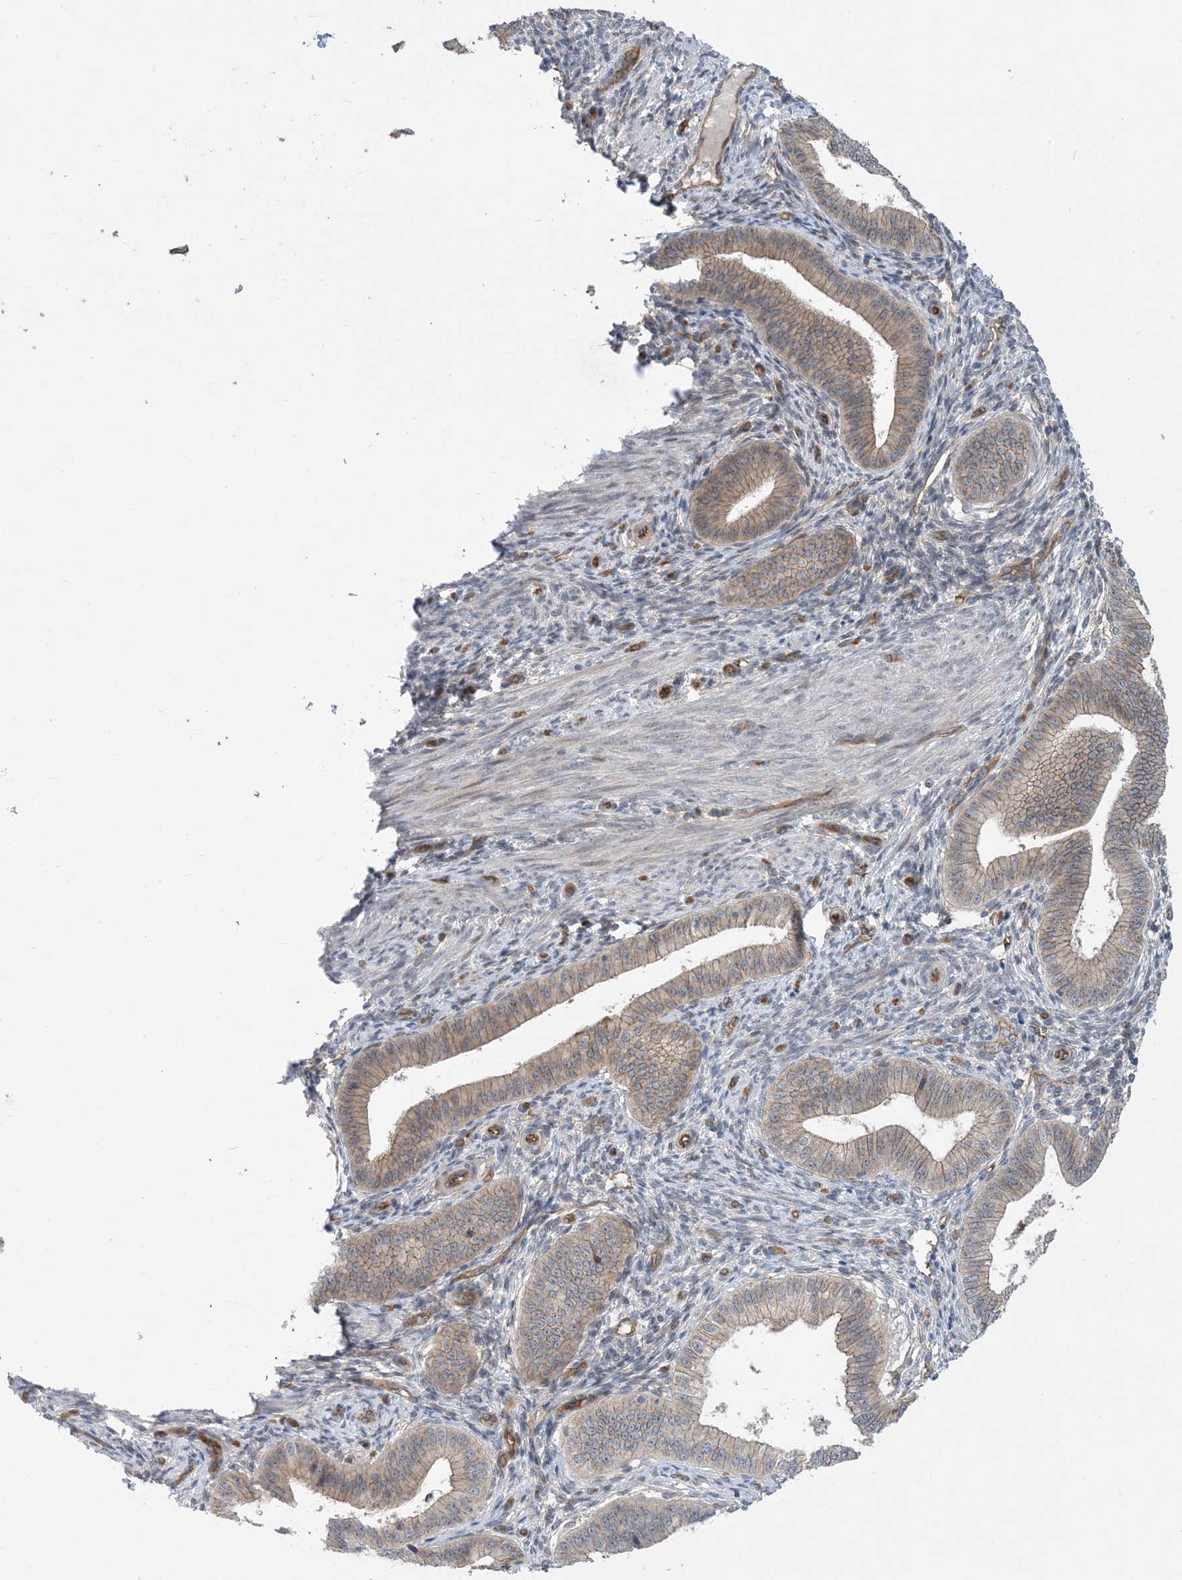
{"staining": {"intensity": "negative", "quantity": "none", "location": "none"}, "tissue": "endometrium", "cell_type": "Cells in endometrial stroma", "image_type": "normal", "snomed": [{"axis": "morphology", "description": "Normal tissue, NOS"}, {"axis": "topography", "description": "Endometrium"}], "caption": "DAB immunohistochemical staining of unremarkable endometrium exhibits no significant expression in cells in endometrial stroma.", "gene": "AOC1", "patient": {"sex": "female", "age": 39}}